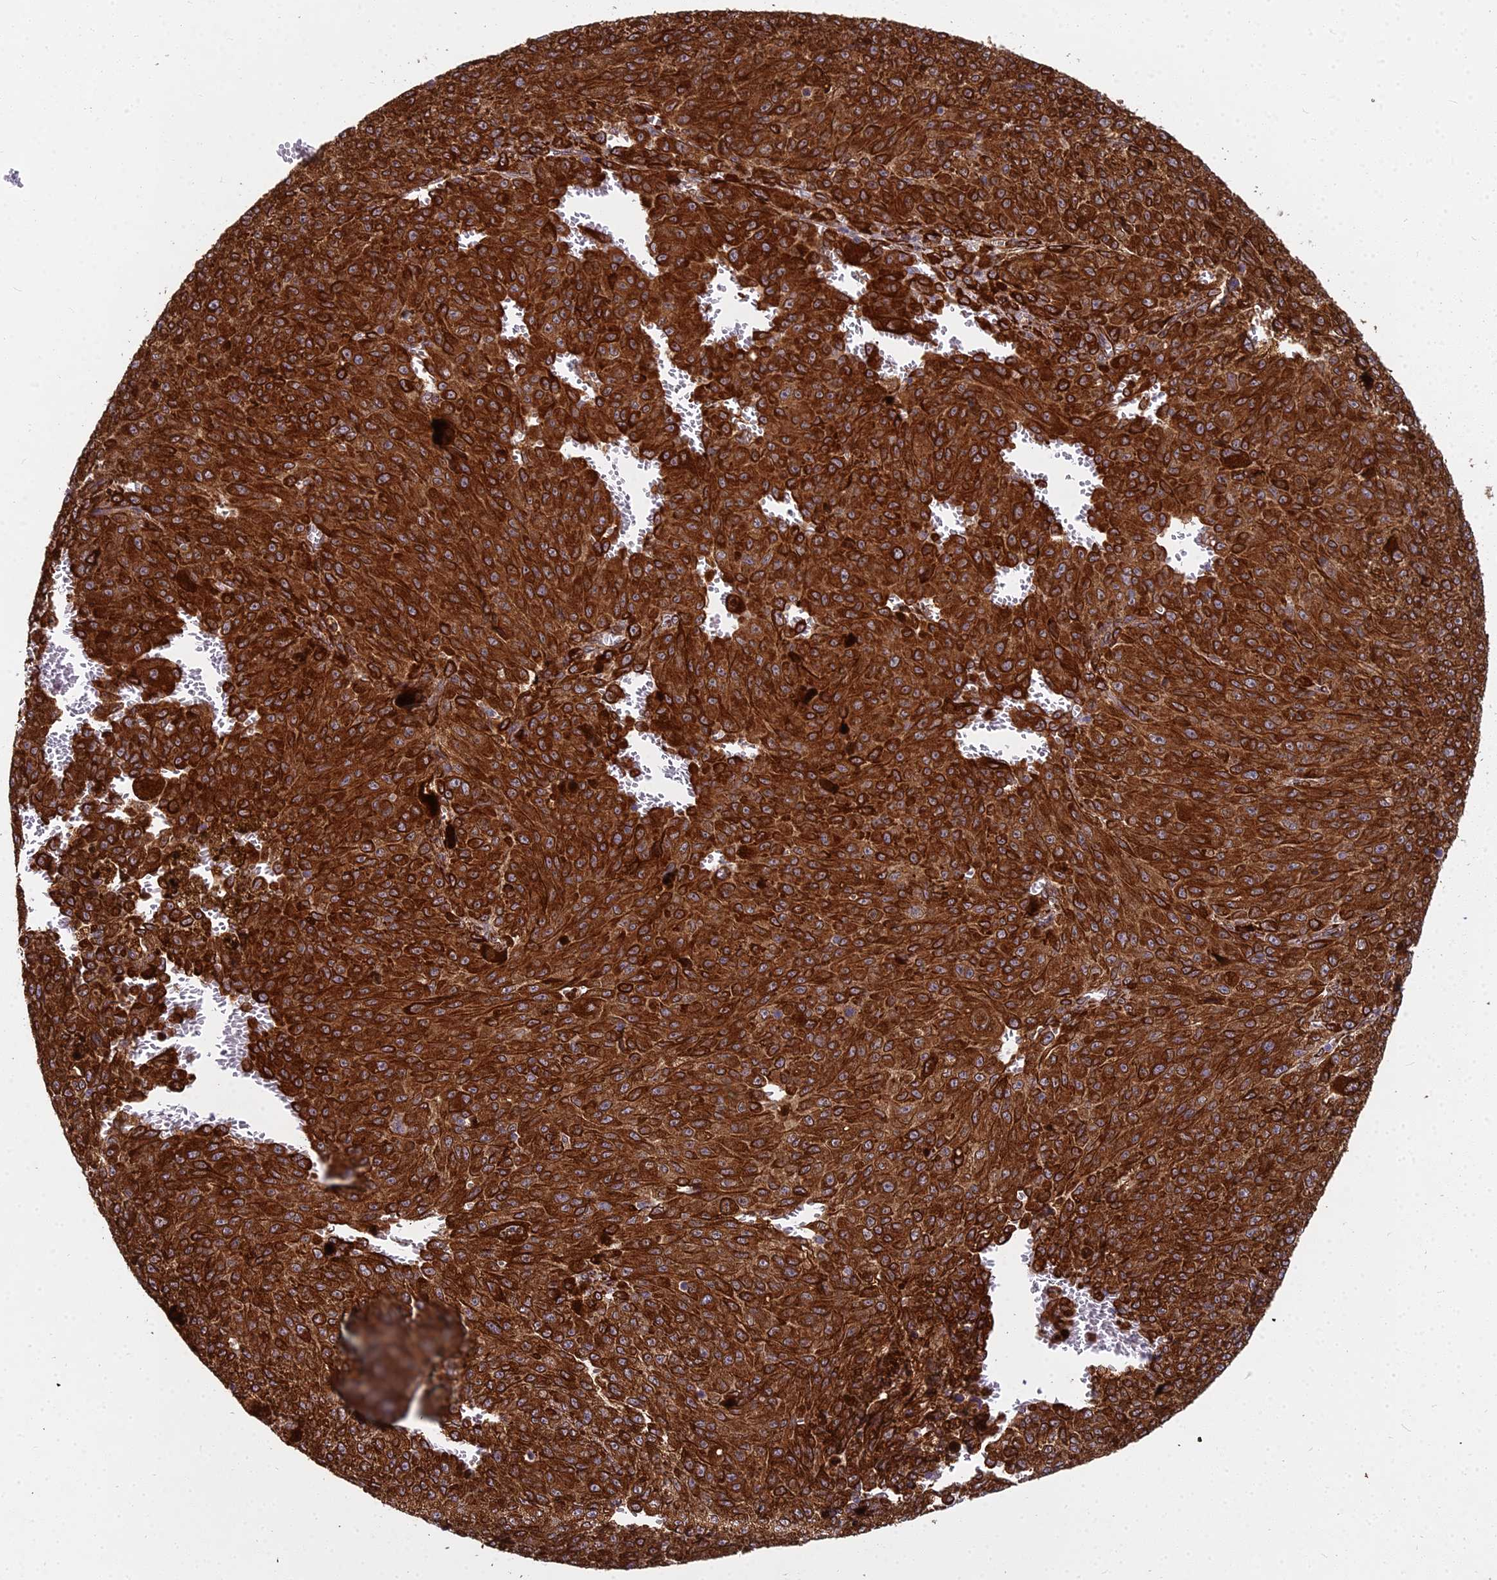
{"staining": {"intensity": "strong", "quantity": ">75%", "location": "cytoplasmic/membranous"}, "tissue": "melanoma", "cell_type": "Tumor cells", "image_type": "cancer", "snomed": [{"axis": "morphology", "description": "Malignant melanoma, NOS"}, {"axis": "topography", "description": "Skin"}], "caption": "Immunohistochemical staining of melanoma exhibits strong cytoplasmic/membranous protein expression in approximately >75% of tumor cells.", "gene": "NDUFAF7", "patient": {"sex": "female", "age": 52}}